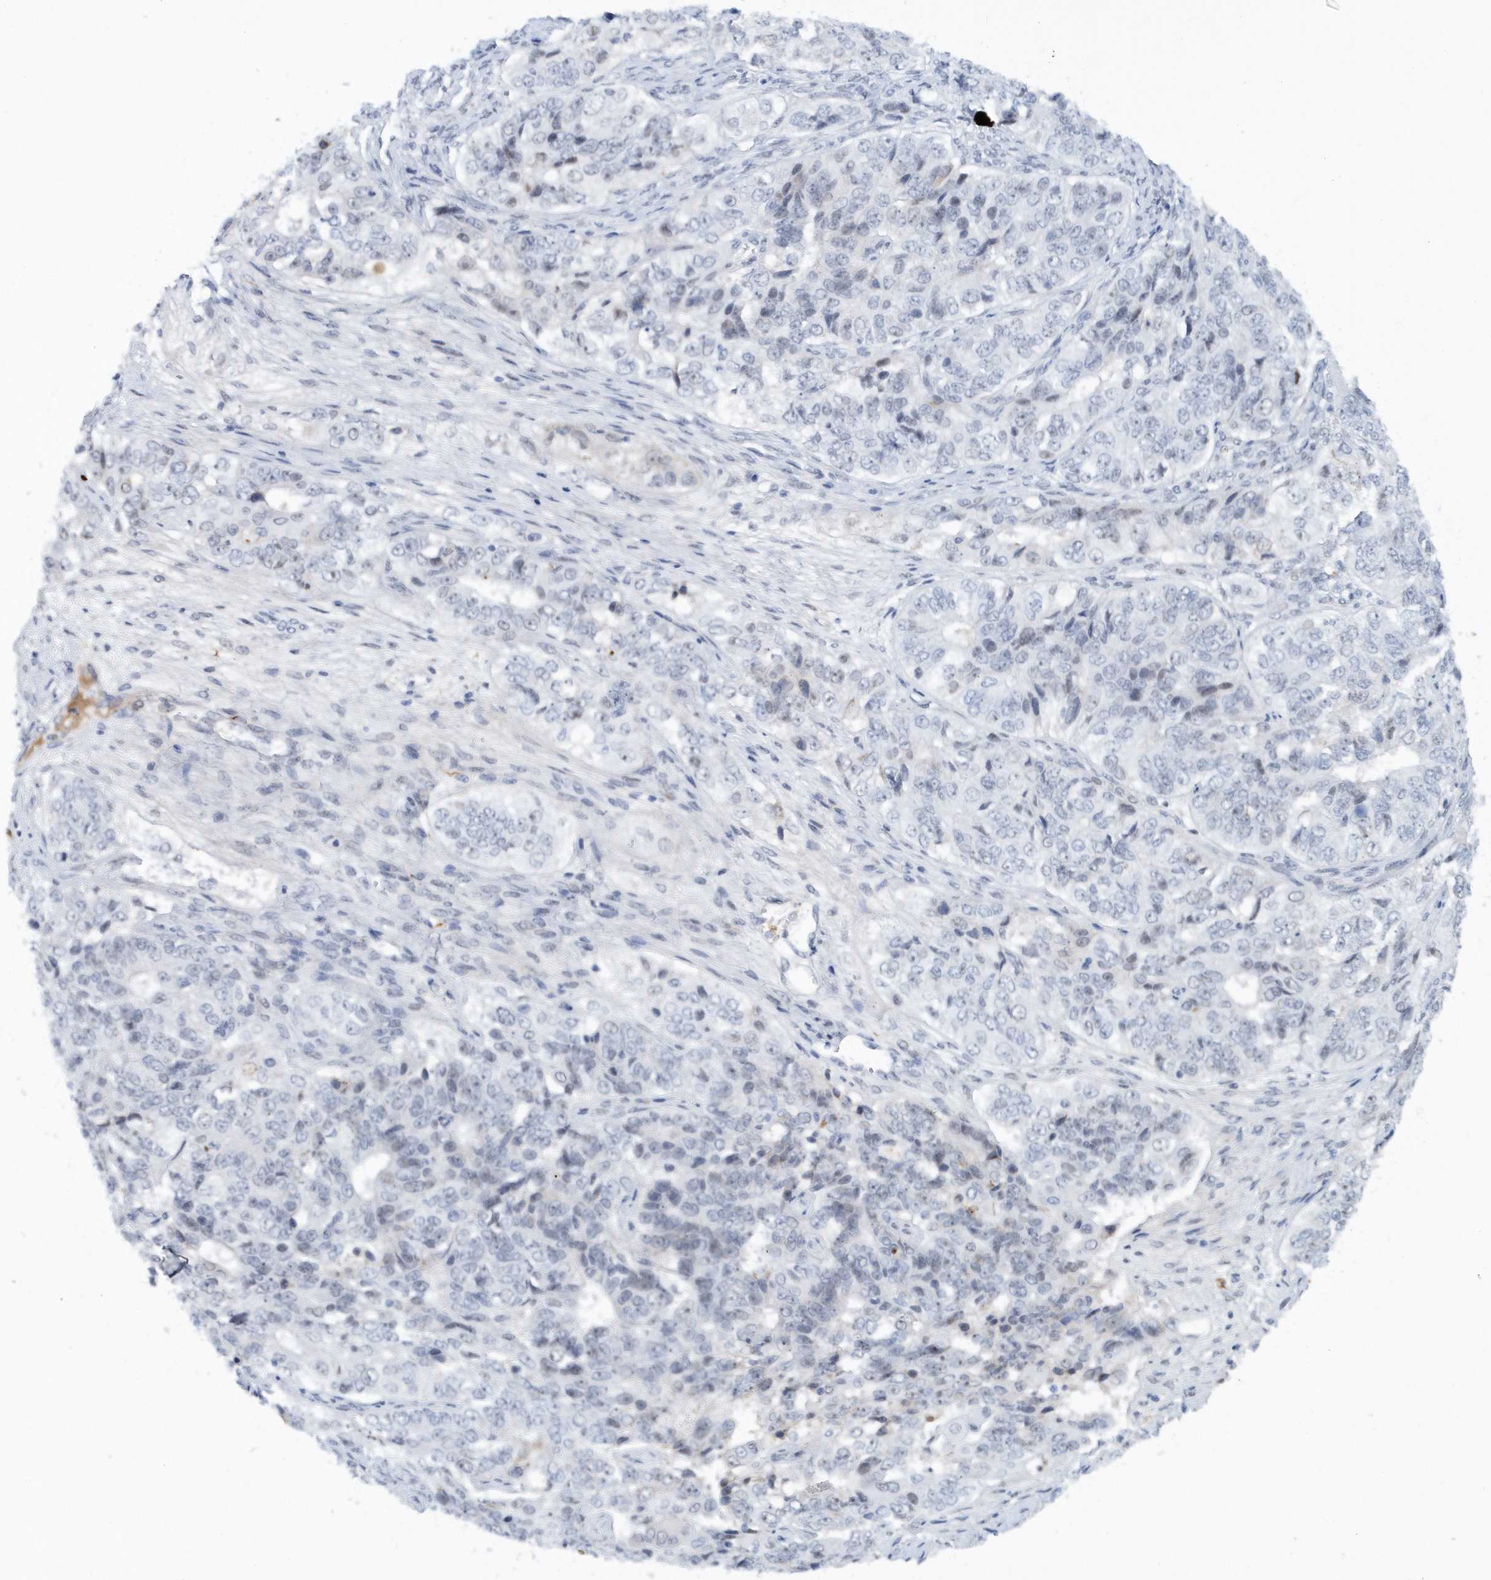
{"staining": {"intensity": "negative", "quantity": "none", "location": "none"}, "tissue": "ovarian cancer", "cell_type": "Tumor cells", "image_type": "cancer", "snomed": [{"axis": "morphology", "description": "Carcinoma, endometroid"}, {"axis": "topography", "description": "Ovary"}], "caption": "Immunohistochemistry histopathology image of human ovarian cancer (endometroid carcinoma) stained for a protein (brown), which shows no expression in tumor cells.", "gene": "ASCL4", "patient": {"sex": "female", "age": 51}}